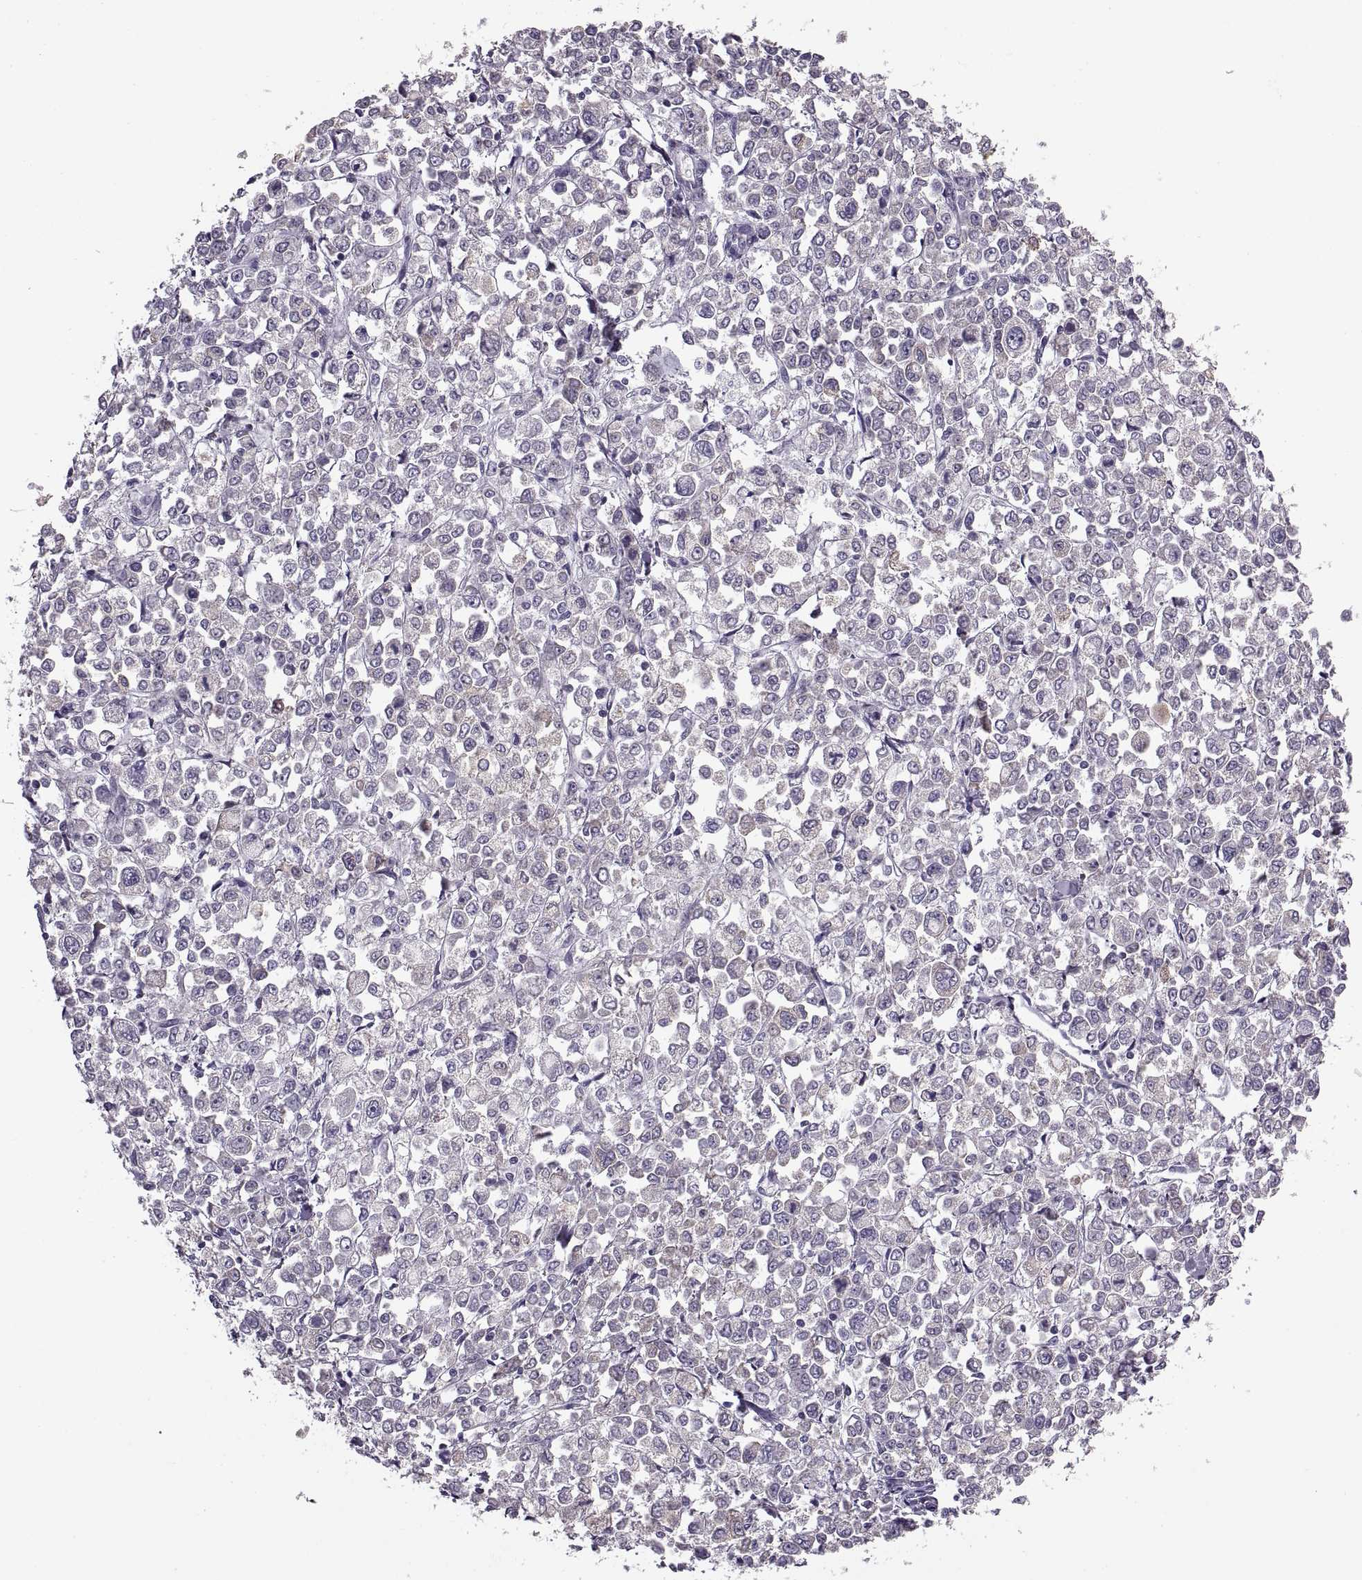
{"staining": {"intensity": "negative", "quantity": "none", "location": "none"}, "tissue": "stomach cancer", "cell_type": "Tumor cells", "image_type": "cancer", "snomed": [{"axis": "morphology", "description": "Adenocarcinoma, NOS"}, {"axis": "topography", "description": "Stomach, upper"}], "caption": "Immunohistochemical staining of stomach cancer shows no significant positivity in tumor cells. Brightfield microscopy of IHC stained with DAB (3,3'-diaminobenzidine) (brown) and hematoxylin (blue), captured at high magnification.", "gene": "LETM2", "patient": {"sex": "male", "age": 70}}